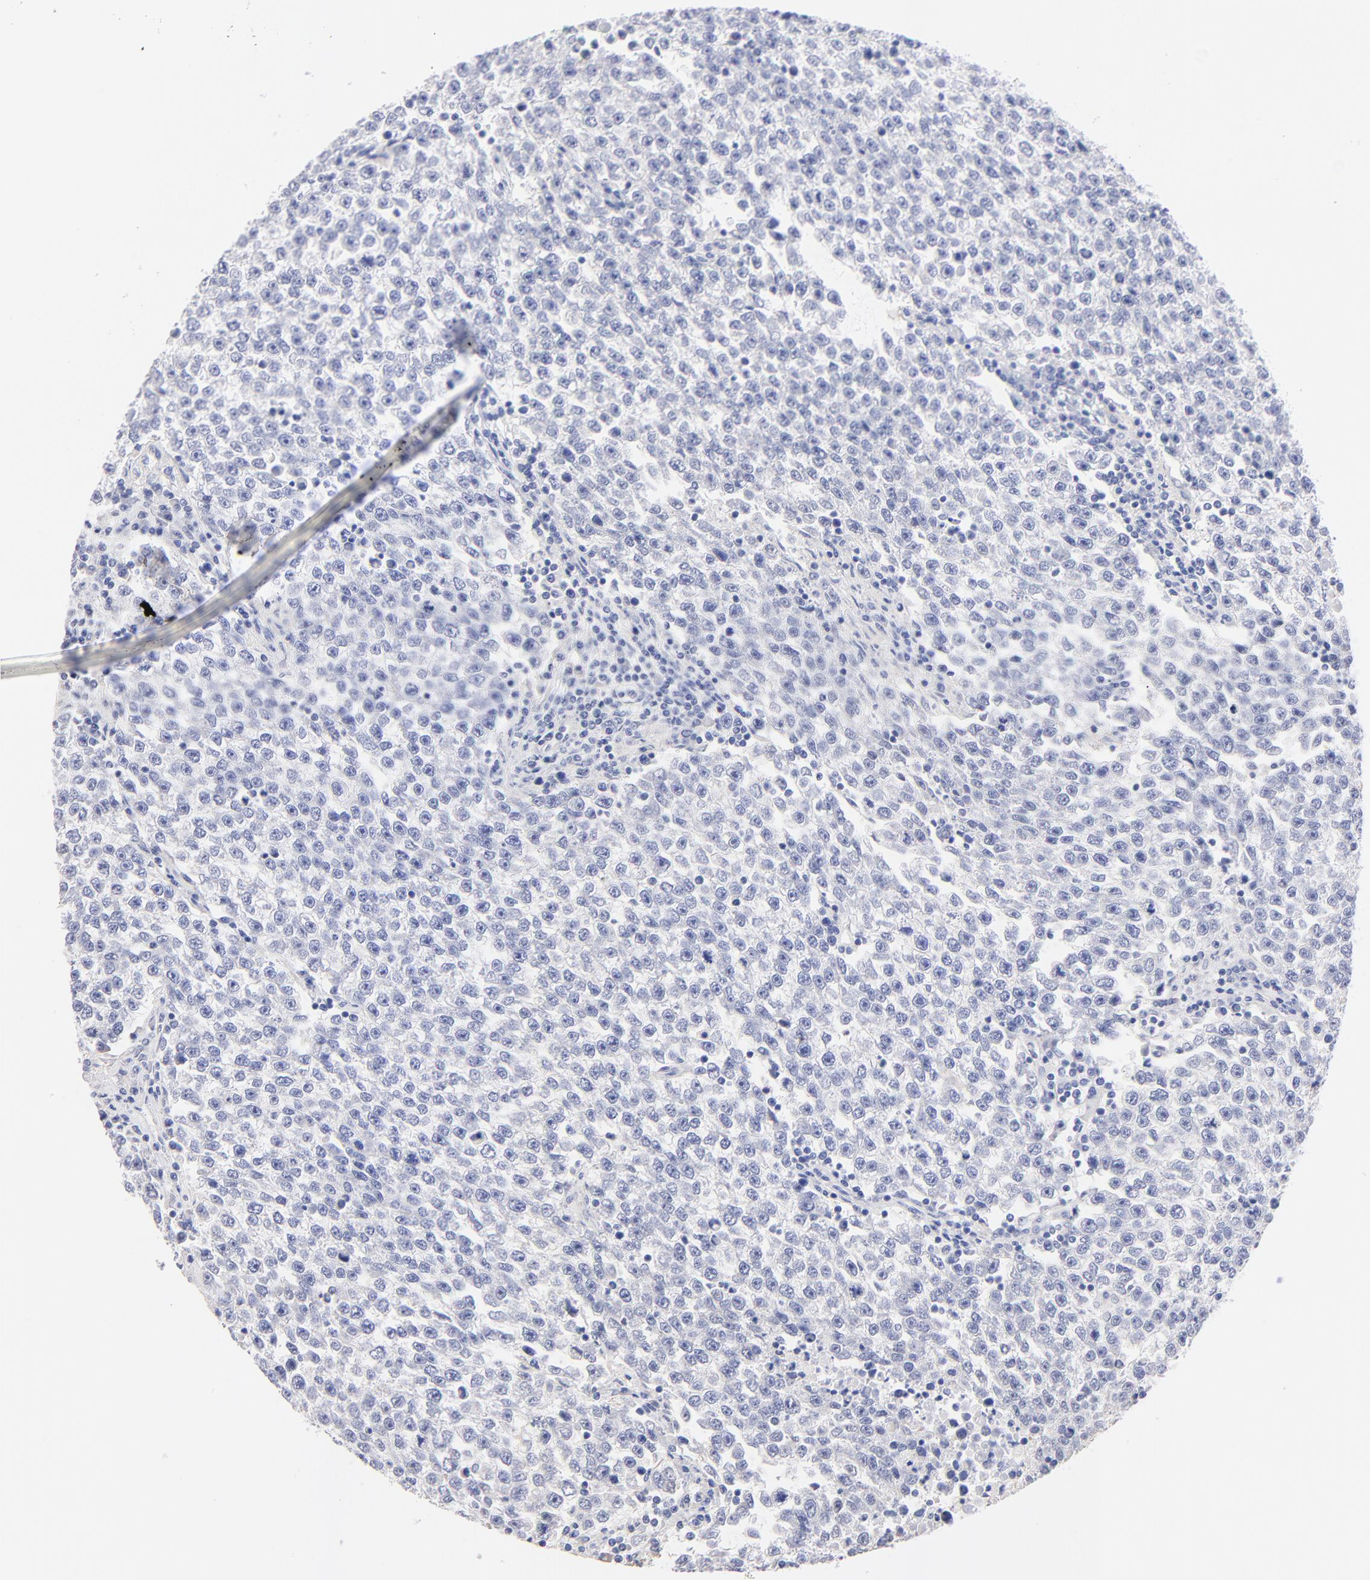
{"staining": {"intensity": "negative", "quantity": "none", "location": "none"}, "tissue": "testis cancer", "cell_type": "Tumor cells", "image_type": "cancer", "snomed": [{"axis": "morphology", "description": "Seminoma, NOS"}, {"axis": "topography", "description": "Testis"}], "caption": "This photomicrograph is of testis cancer stained with immunohistochemistry (IHC) to label a protein in brown with the nuclei are counter-stained blue. There is no expression in tumor cells. (Immunohistochemistry (ihc), brightfield microscopy, high magnification).", "gene": "ACTRT1", "patient": {"sex": "male", "age": 36}}